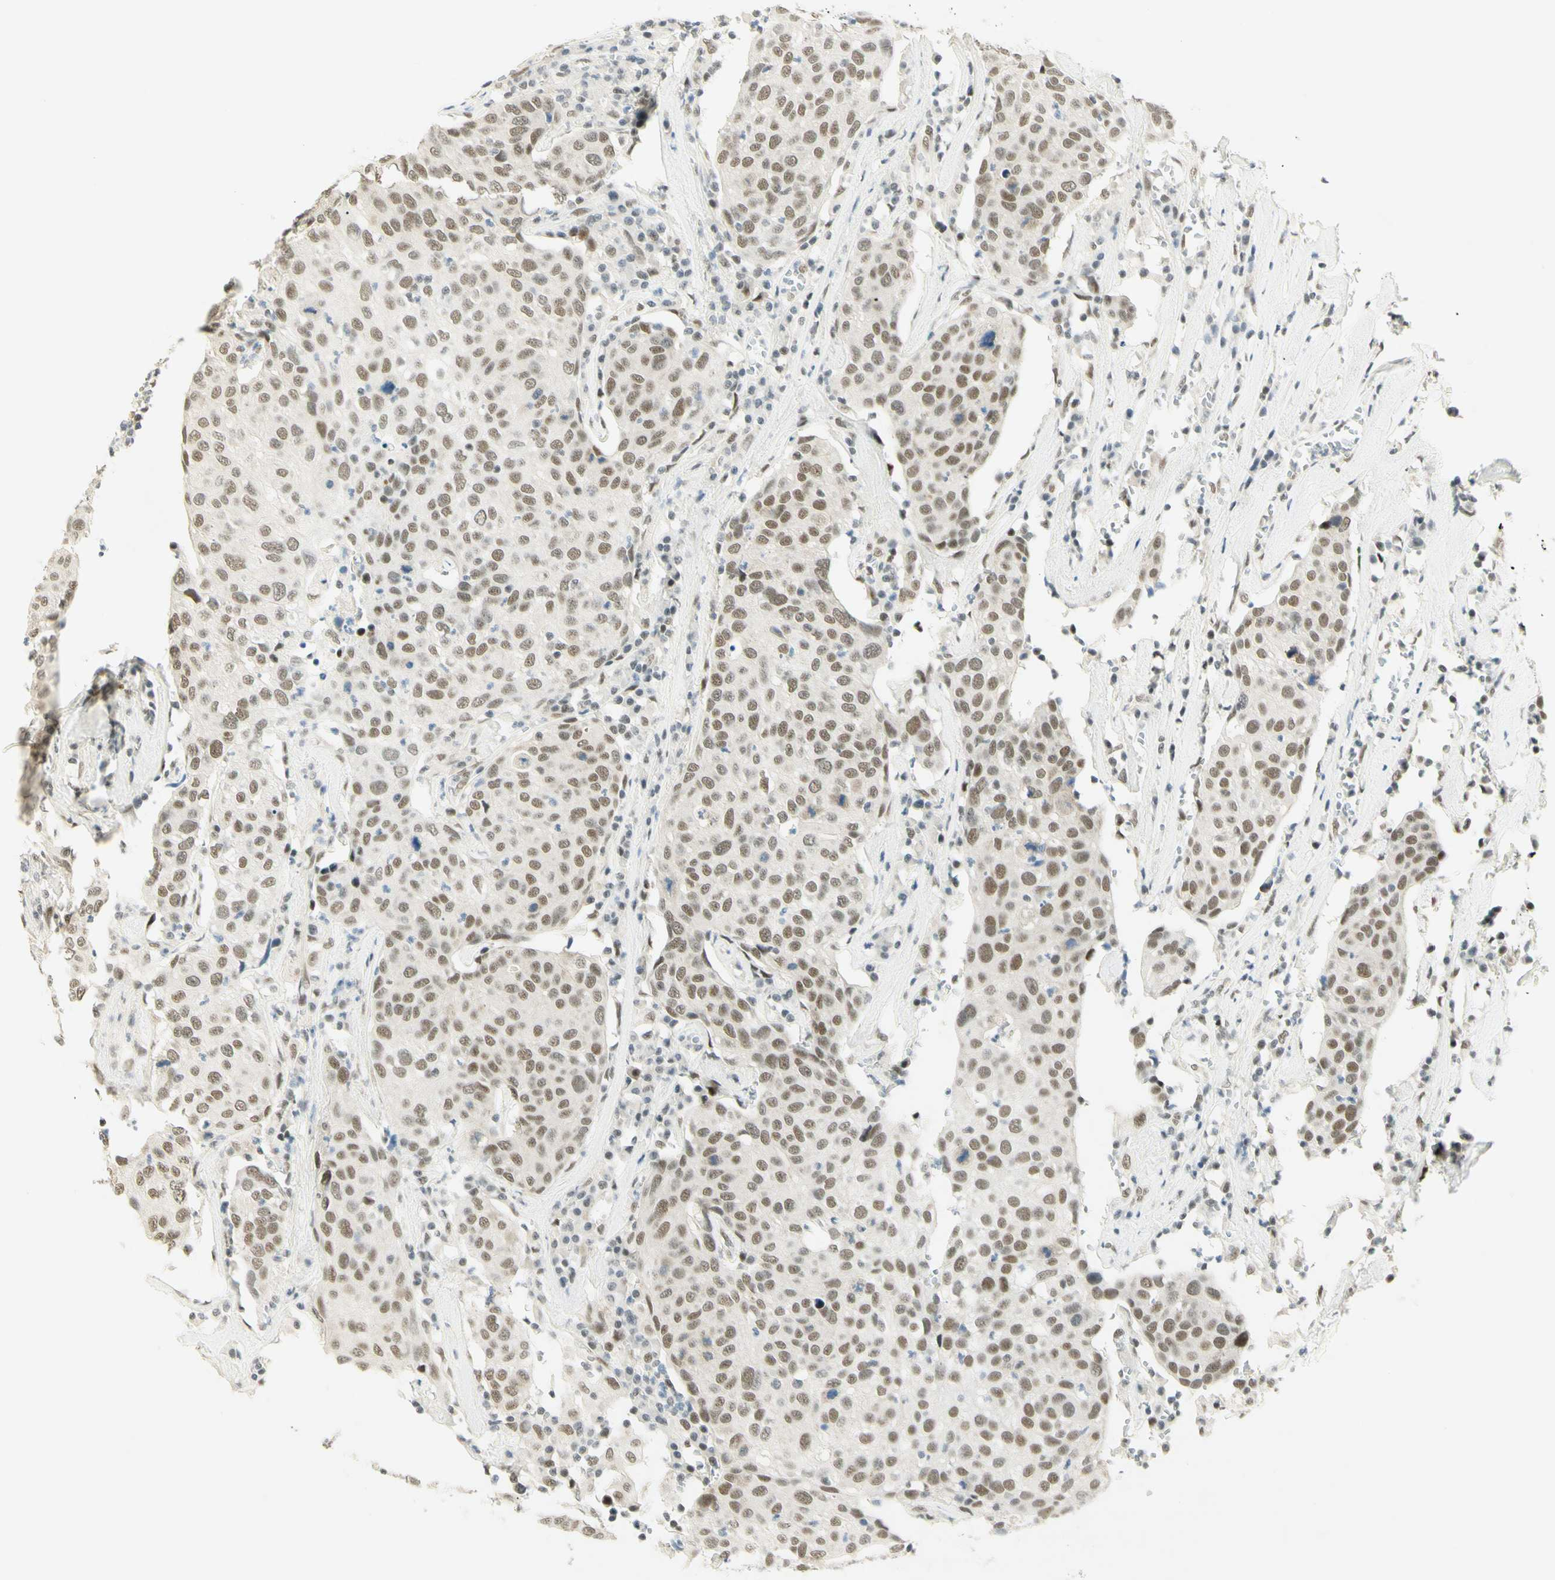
{"staining": {"intensity": "weak", "quantity": ">75%", "location": "nuclear"}, "tissue": "head and neck cancer", "cell_type": "Tumor cells", "image_type": "cancer", "snomed": [{"axis": "morphology", "description": "Adenocarcinoma, NOS"}, {"axis": "topography", "description": "Salivary gland"}, {"axis": "topography", "description": "Head-Neck"}], "caption": "This is a micrograph of IHC staining of head and neck cancer (adenocarcinoma), which shows weak positivity in the nuclear of tumor cells.", "gene": "PMS2", "patient": {"sex": "female", "age": 65}}